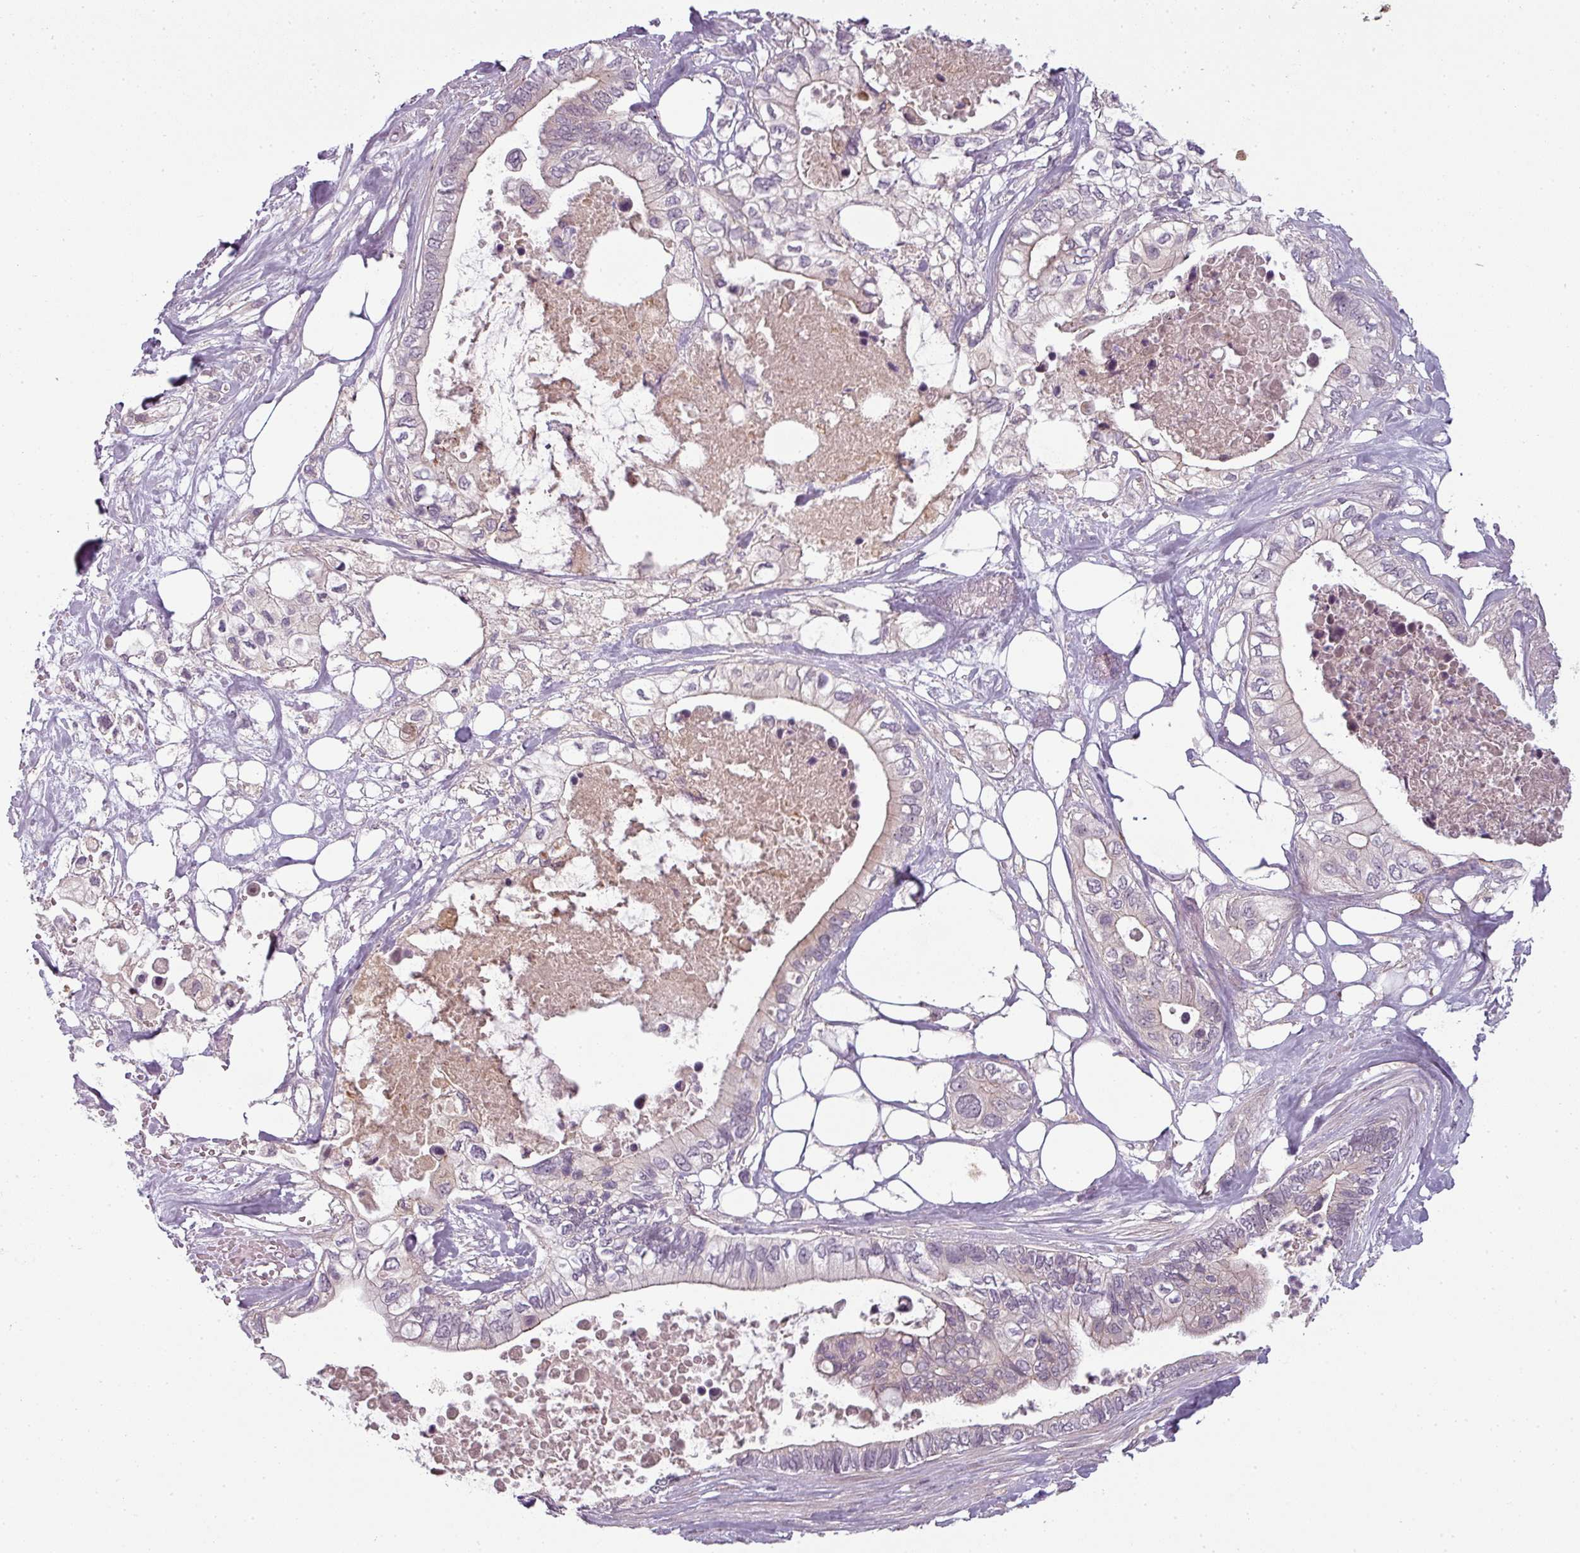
{"staining": {"intensity": "negative", "quantity": "none", "location": "none"}, "tissue": "pancreatic cancer", "cell_type": "Tumor cells", "image_type": "cancer", "snomed": [{"axis": "morphology", "description": "Adenocarcinoma, NOS"}, {"axis": "topography", "description": "Pancreas"}], "caption": "This photomicrograph is of pancreatic cancer stained with immunohistochemistry (IHC) to label a protein in brown with the nuclei are counter-stained blue. There is no positivity in tumor cells. (DAB (3,3'-diaminobenzidine) immunohistochemistry visualized using brightfield microscopy, high magnification).", "gene": "SLC16A9", "patient": {"sex": "female", "age": 63}}